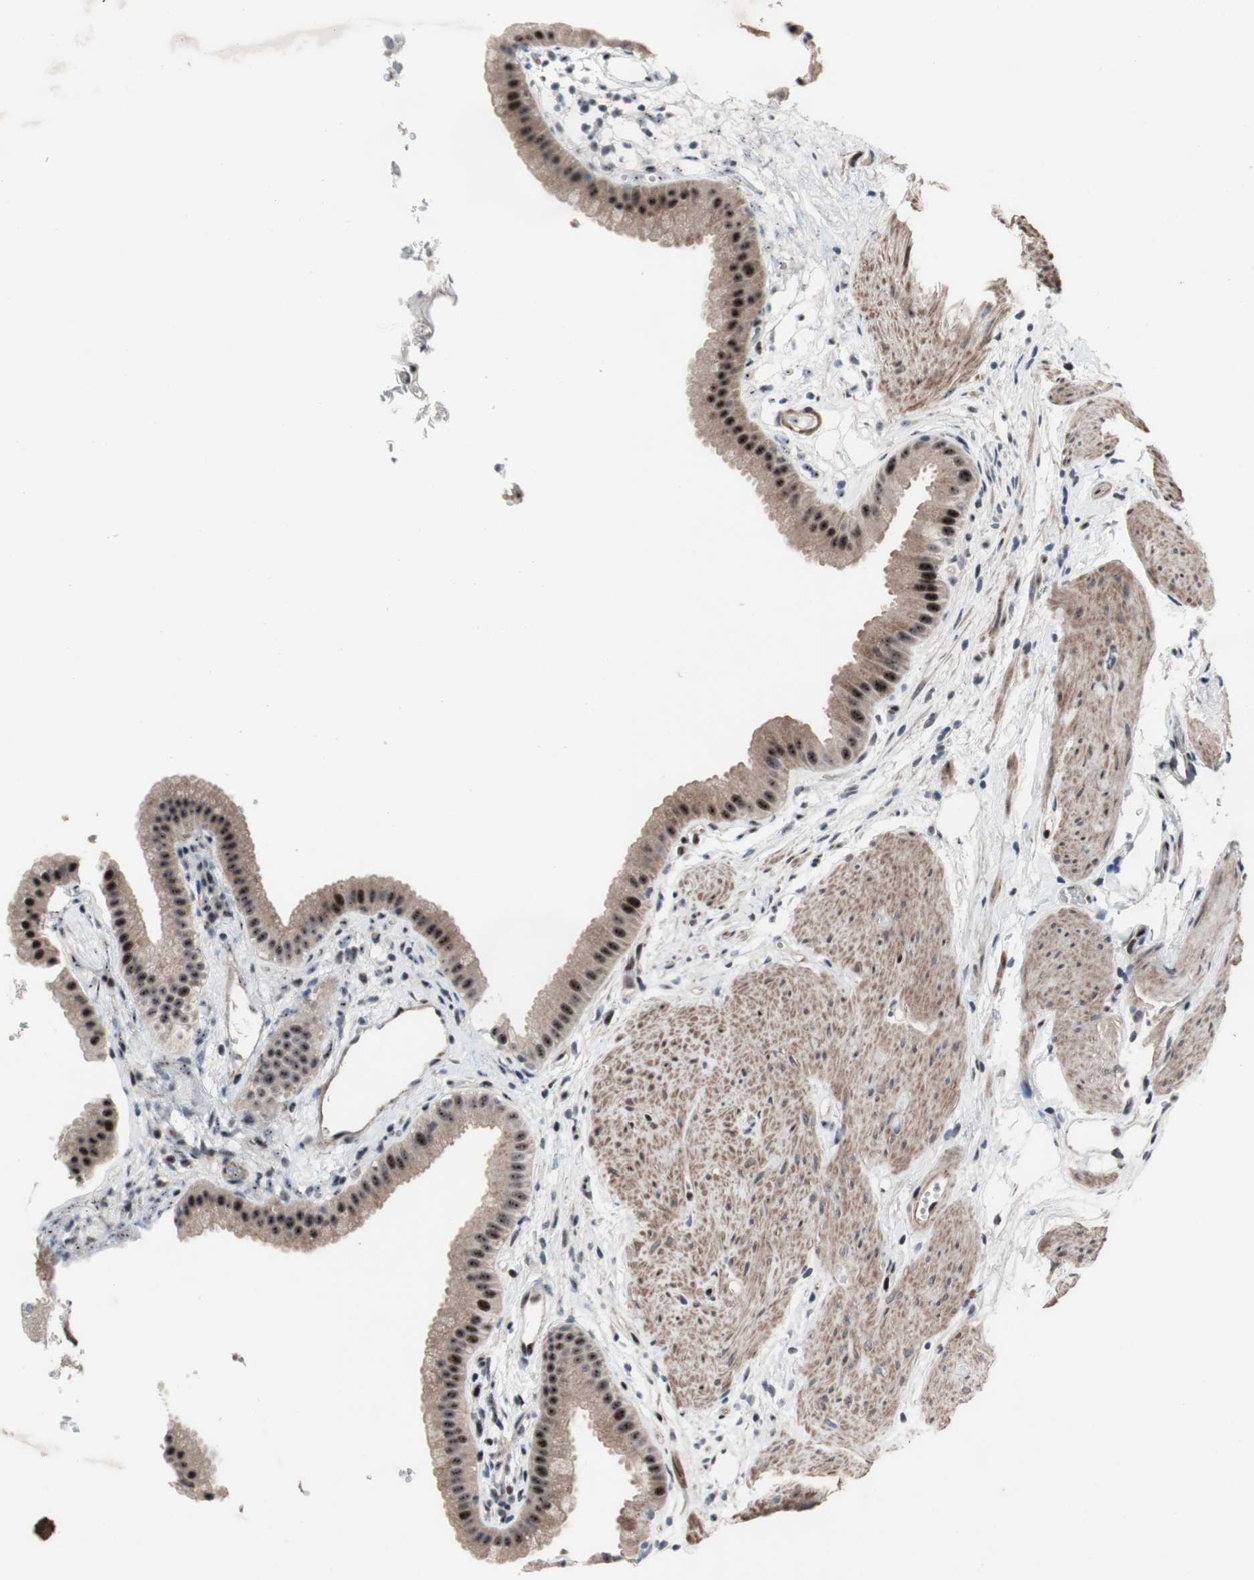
{"staining": {"intensity": "moderate", "quantity": ">75%", "location": "cytoplasmic/membranous,nuclear"}, "tissue": "gallbladder", "cell_type": "Glandular cells", "image_type": "normal", "snomed": [{"axis": "morphology", "description": "Normal tissue, NOS"}, {"axis": "topography", "description": "Gallbladder"}], "caption": "High-power microscopy captured an IHC micrograph of normal gallbladder, revealing moderate cytoplasmic/membranous,nuclear expression in approximately >75% of glandular cells.", "gene": "PINX1", "patient": {"sex": "female", "age": 64}}